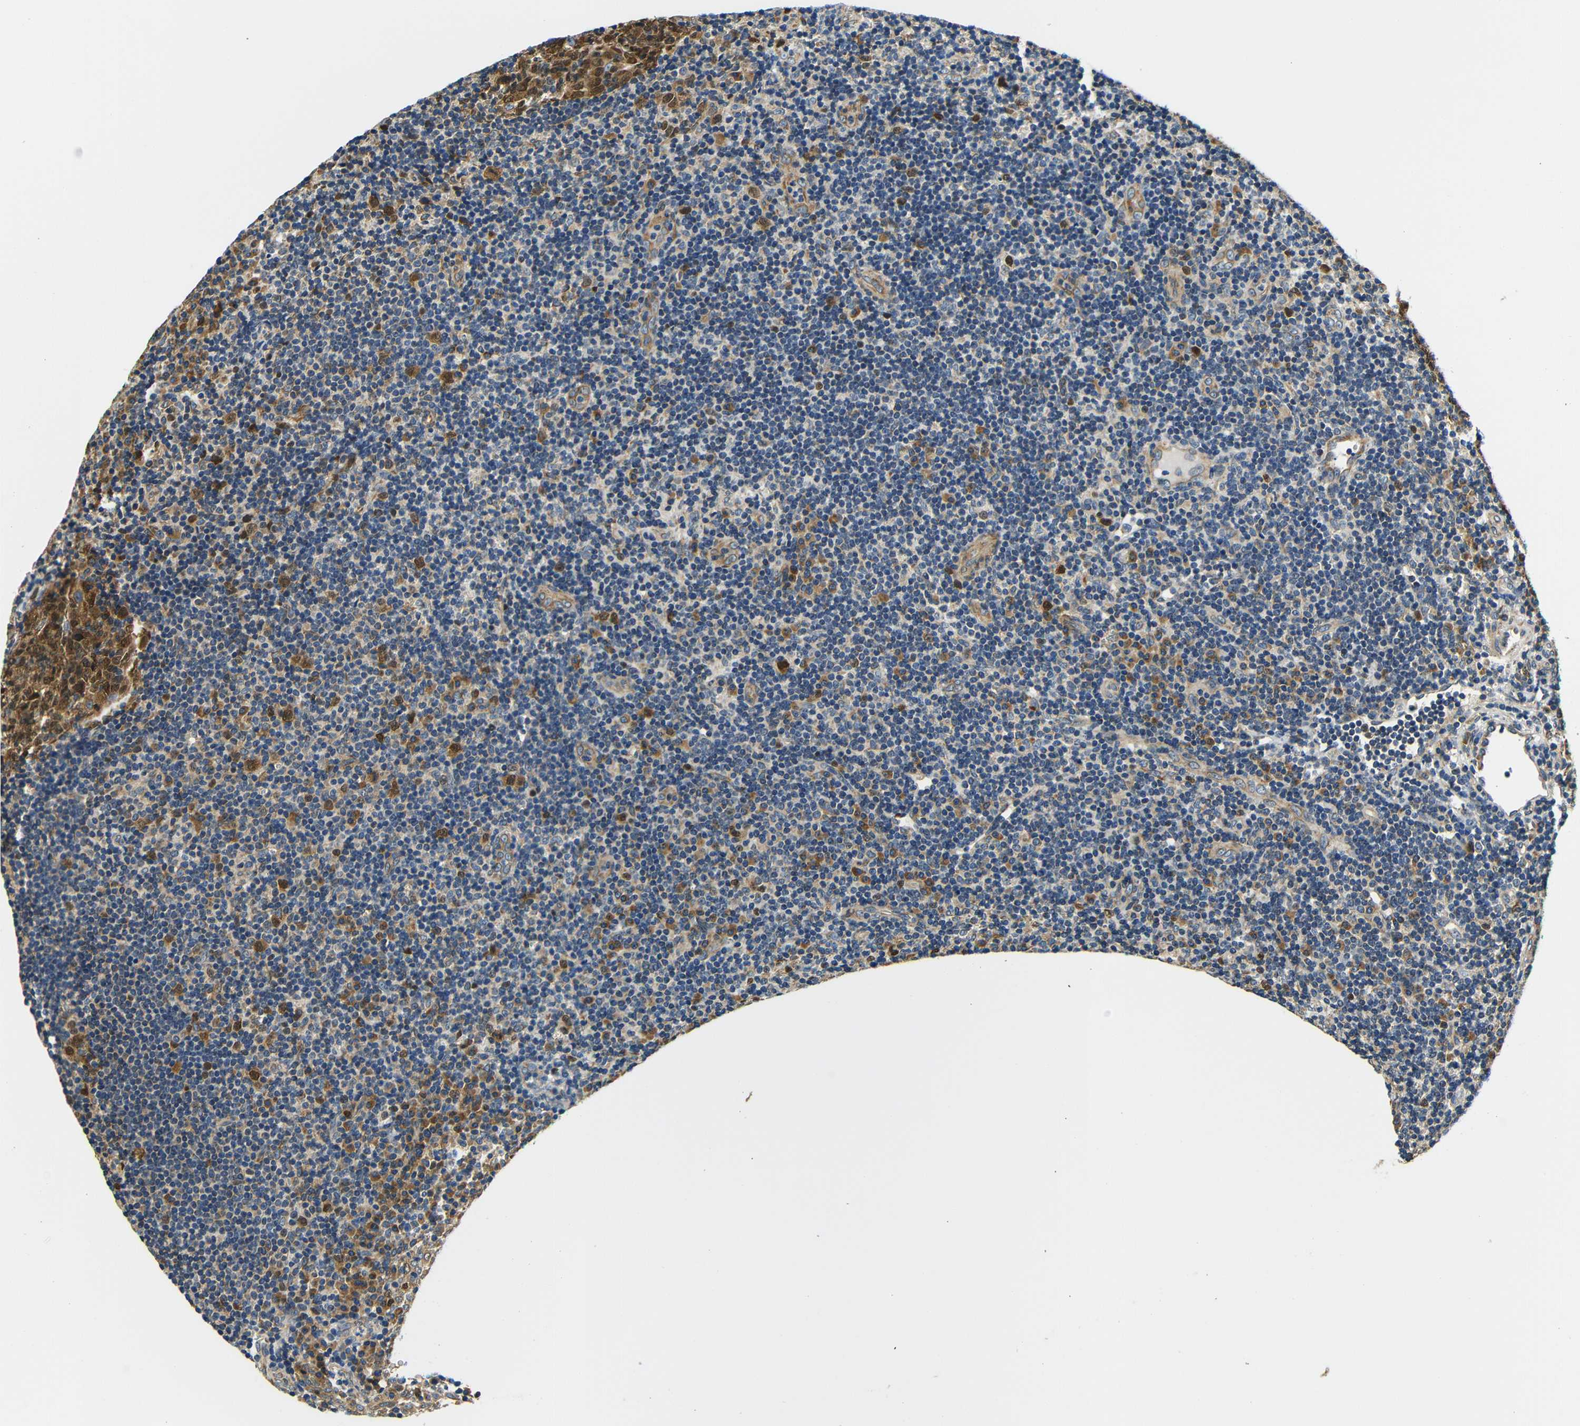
{"staining": {"intensity": "strong", "quantity": ">75%", "location": "cytoplasmic/membranous,nuclear"}, "tissue": "tonsil", "cell_type": "Germinal center cells", "image_type": "normal", "snomed": [{"axis": "morphology", "description": "Normal tissue, NOS"}, {"axis": "topography", "description": "Tonsil"}], "caption": "Brown immunohistochemical staining in unremarkable human tonsil exhibits strong cytoplasmic/membranous,nuclear expression in approximately >75% of germinal center cells.", "gene": "VAPB", "patient": {"sex": "female", "age": 40}}